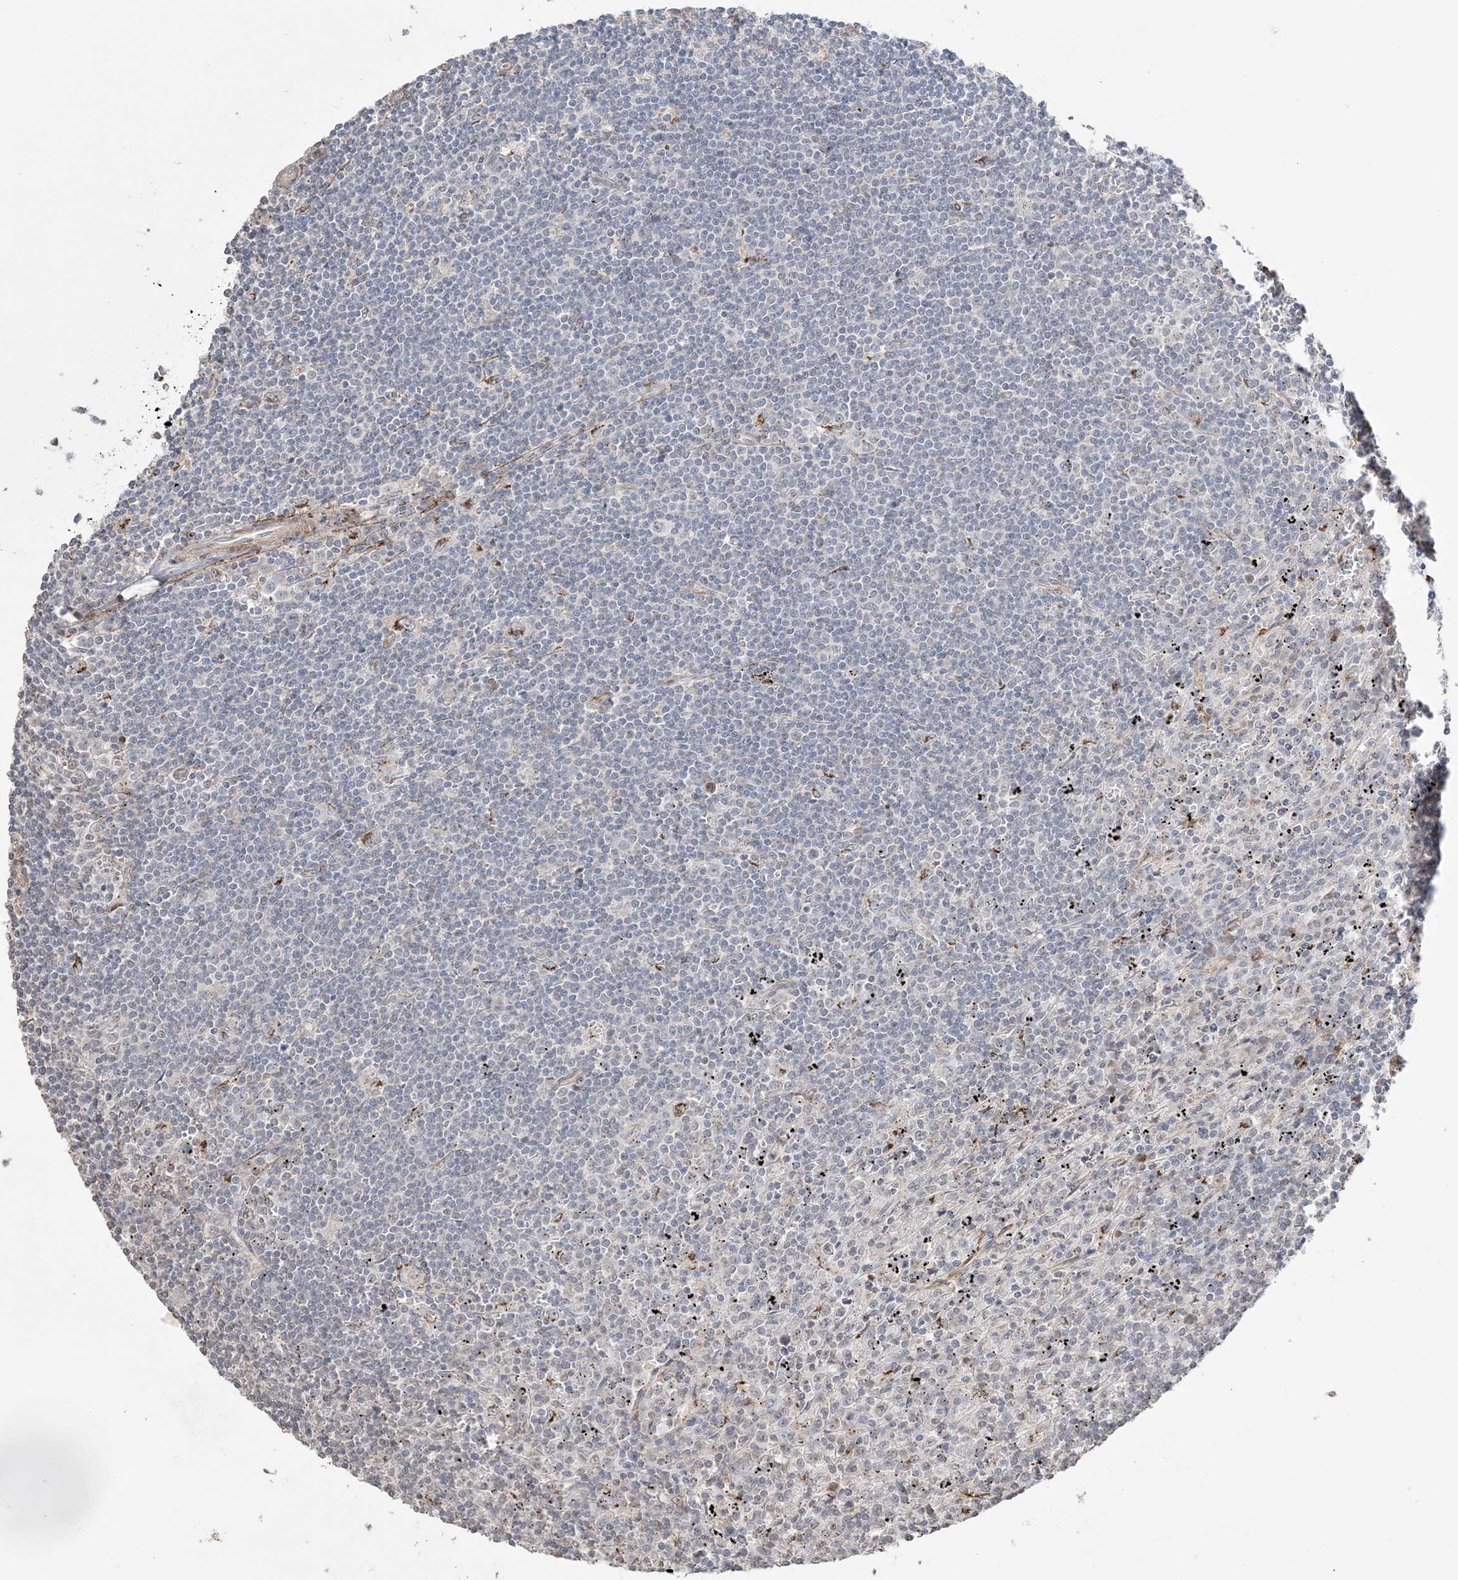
{"staining": {"intensity": "negative", "quantity": "none", "location": "none"}, "tissue": "lymphoma", "cell_type": "Tumor cells", "image_type": "cancer", "snomed": [{"axis": "morphology", "description": "Malignant lymphoma, non-Hodgkin's type, Low grade"}, {"axis": "topography", "description": "Spleen"}], "caption": "There is no significant expression in tumor cells of lymphoma. (Stains: DAB immunohistochemistry (IHC) with hematoxylin counter stain, Microscopy: brightfield microscopy at high magnification).", "gene": "XRN1", "patient": {"sex": "male", "age": 76}}